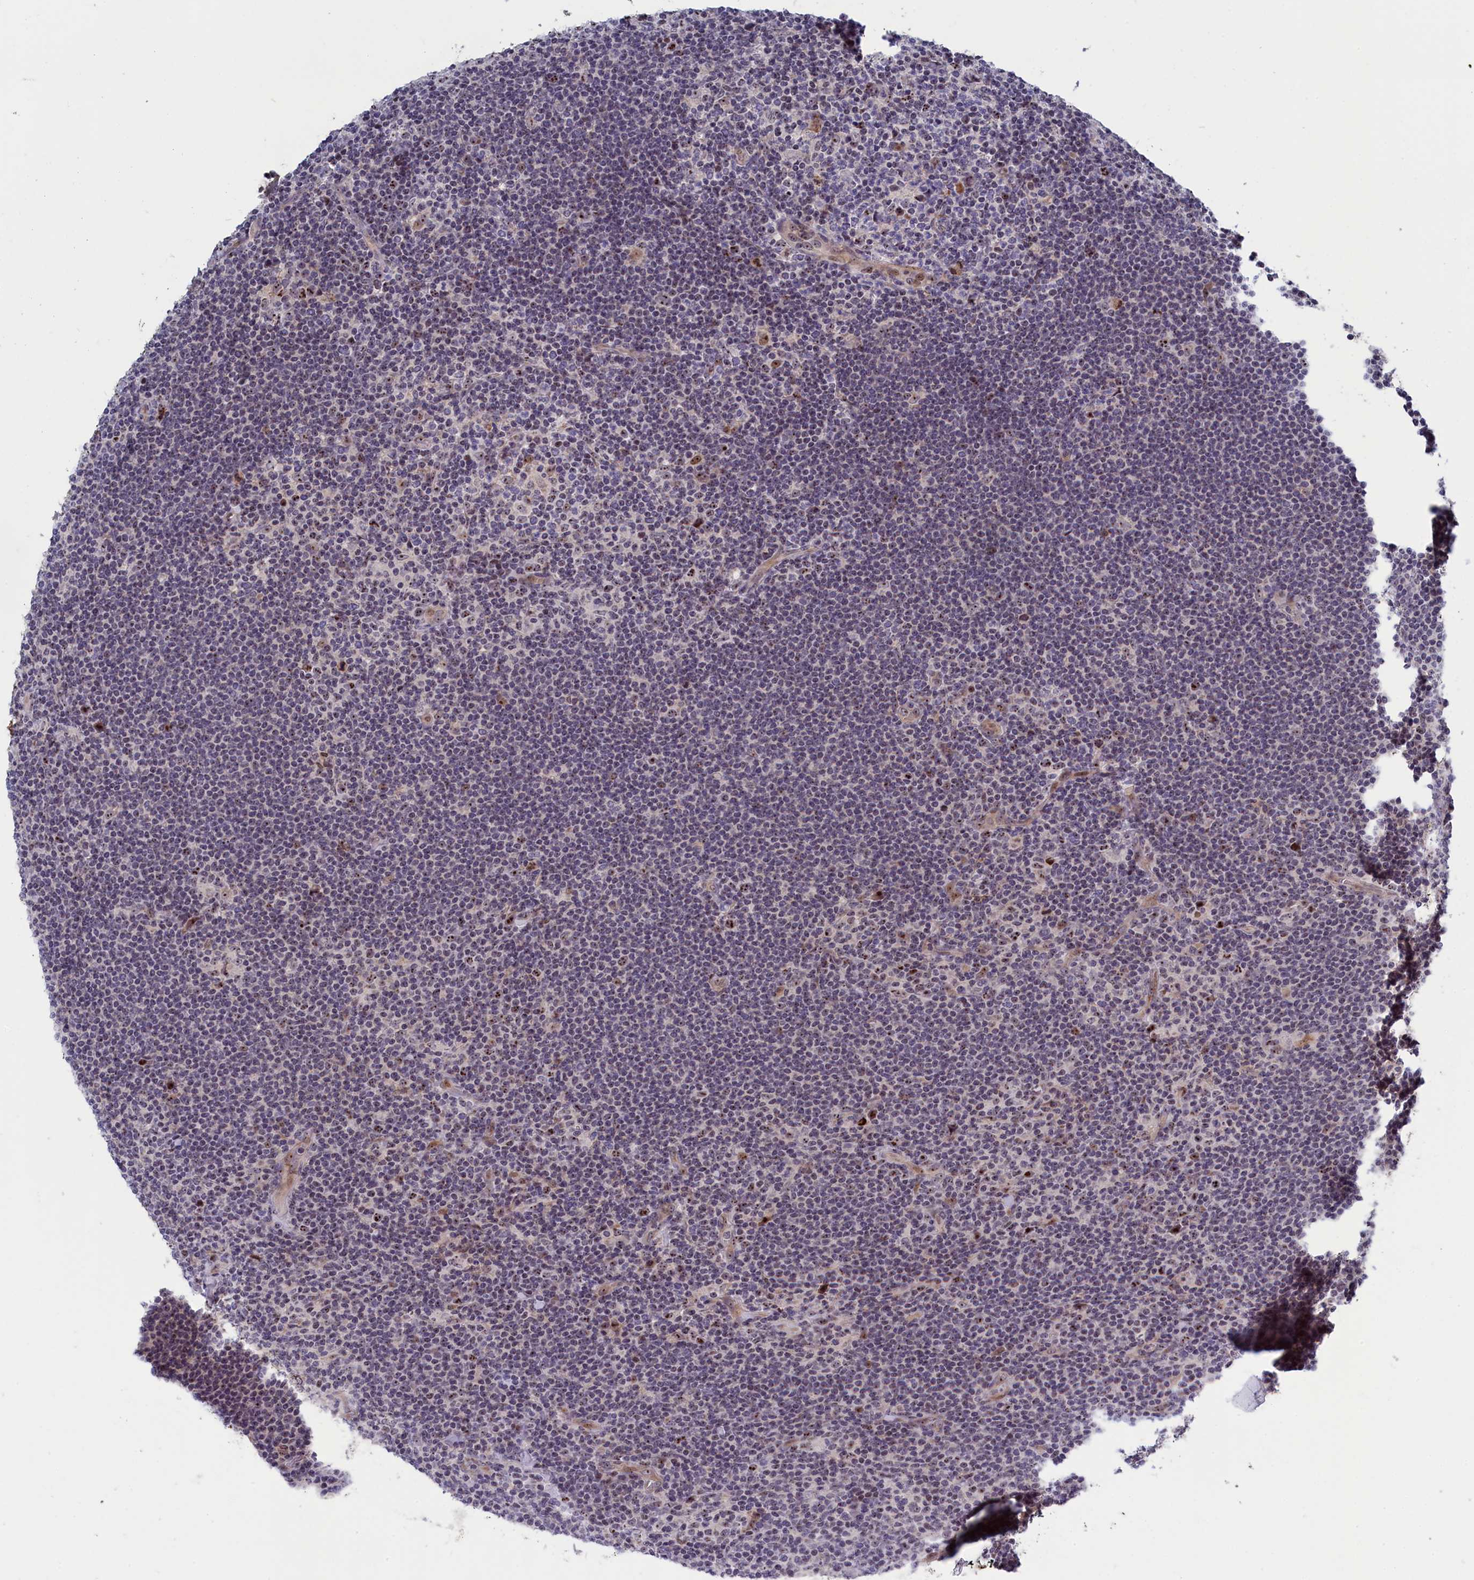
{"staining": {"intensity": "moderate", "quantity": "25%-75%", "location": "nuclear"}, "tissue": "lymphoma", "cell_type": "Tumor cells", "image_type": "cancer", "snomed": [{"axis": "morphology", "description": "Hodgkin's disease, NOS"}, {"axis": "topography", "description": "Lymph node"}], "caption": "The immunohistochemical stain shows moderate nuclear expression in tumor cells of Hodgkin's disease tissue.", "gene": "PPAN", "patient": {"sex": "female", "age": 57}}